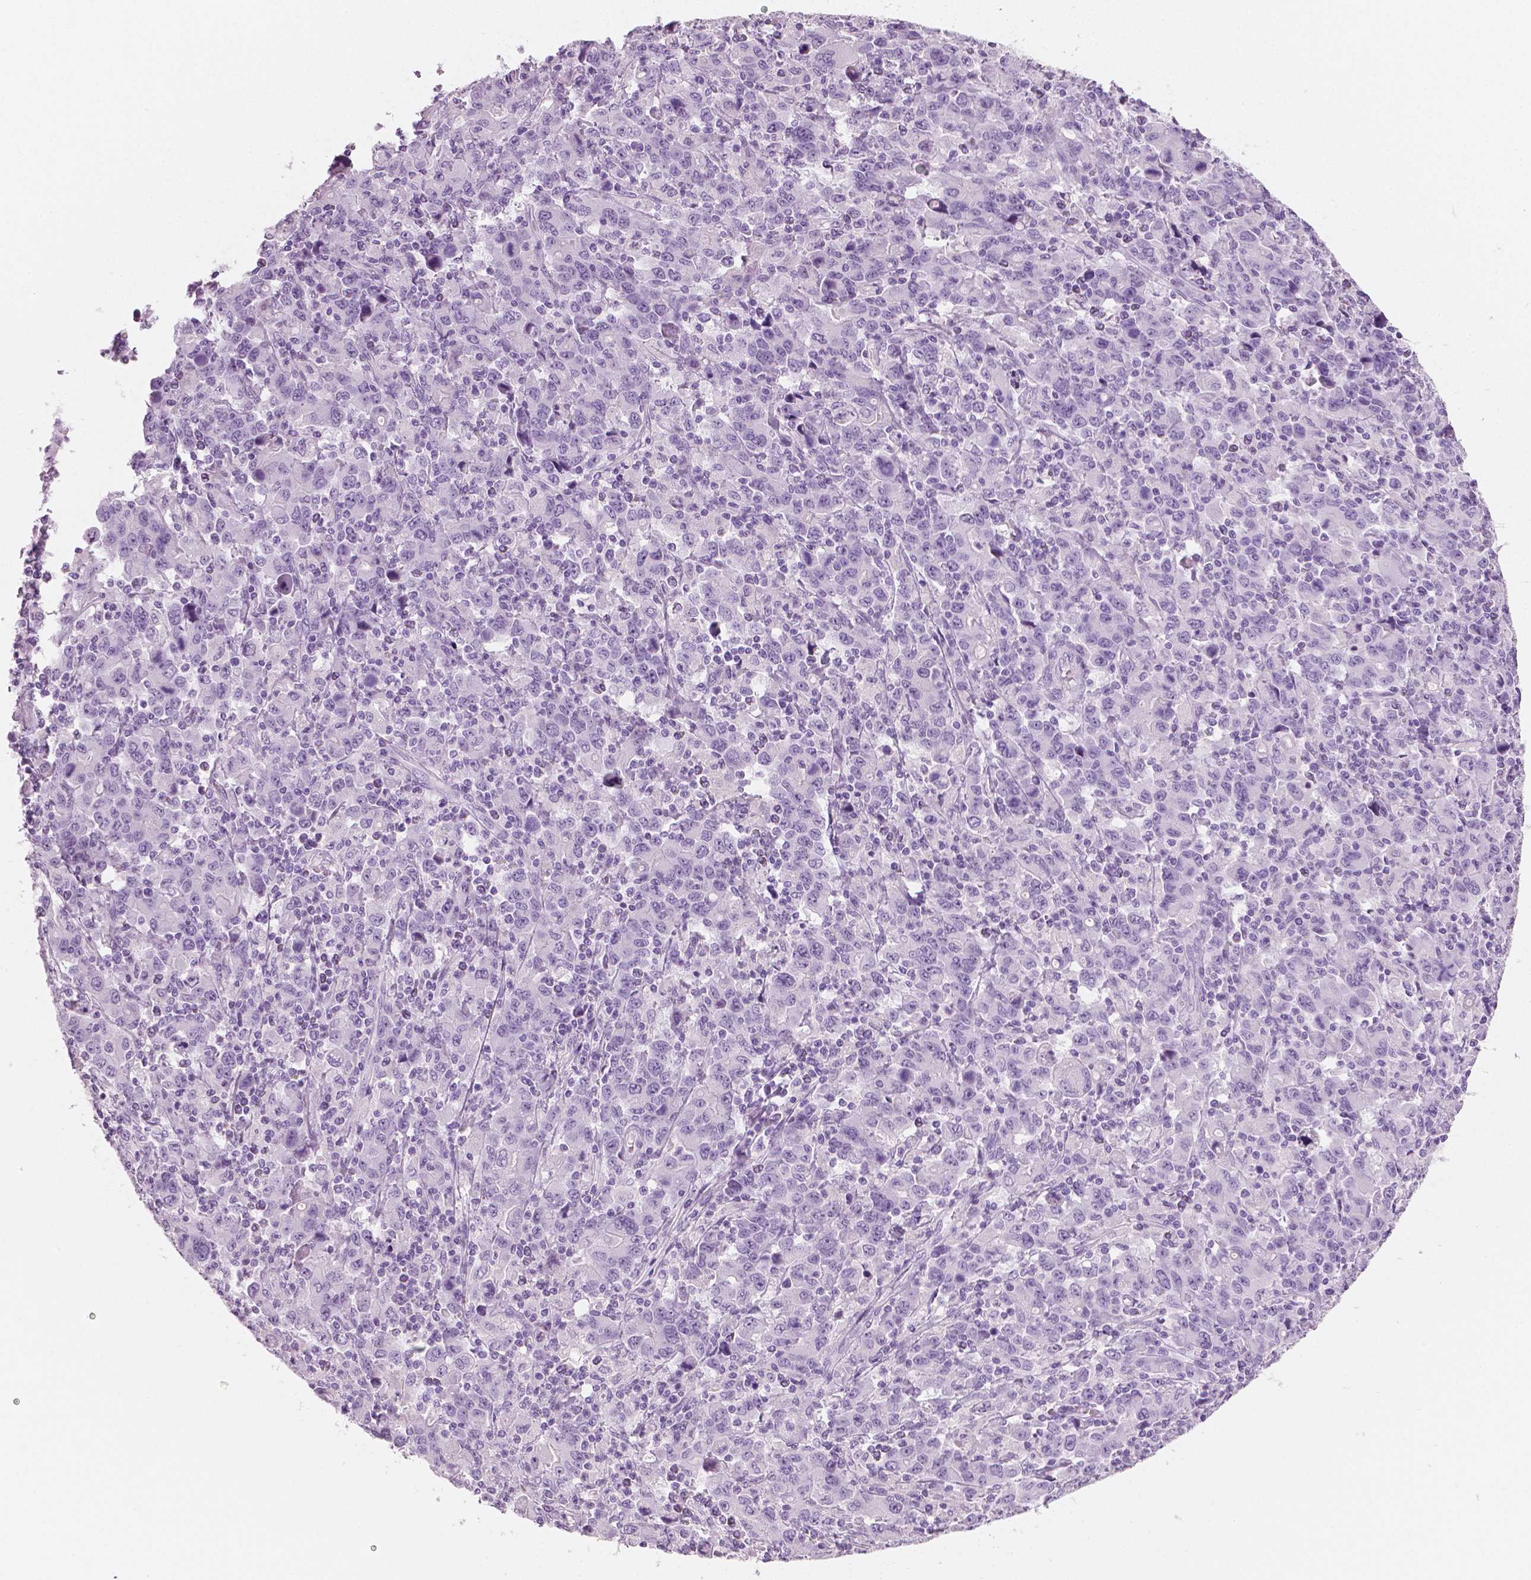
{"staining": {"intensity": "negative", "quantity": "none", "location": "none"}, "tissue": "stomach cancer", "cell_type": "Tumor cells", "image_type": "cancer", "snomed": [{"axis": "morphology", "description": "Adenocarcinoma, NOS"}, {"axis": "topography", "description": "Stomach, upper"}], "caption": "DAB immunohistochemical staining of adenocarcinoma (stomach) reveals no significant positivity in tumor cells.", "gene": "PLIN4", "patient": {"sex": "male", "age": 69}}